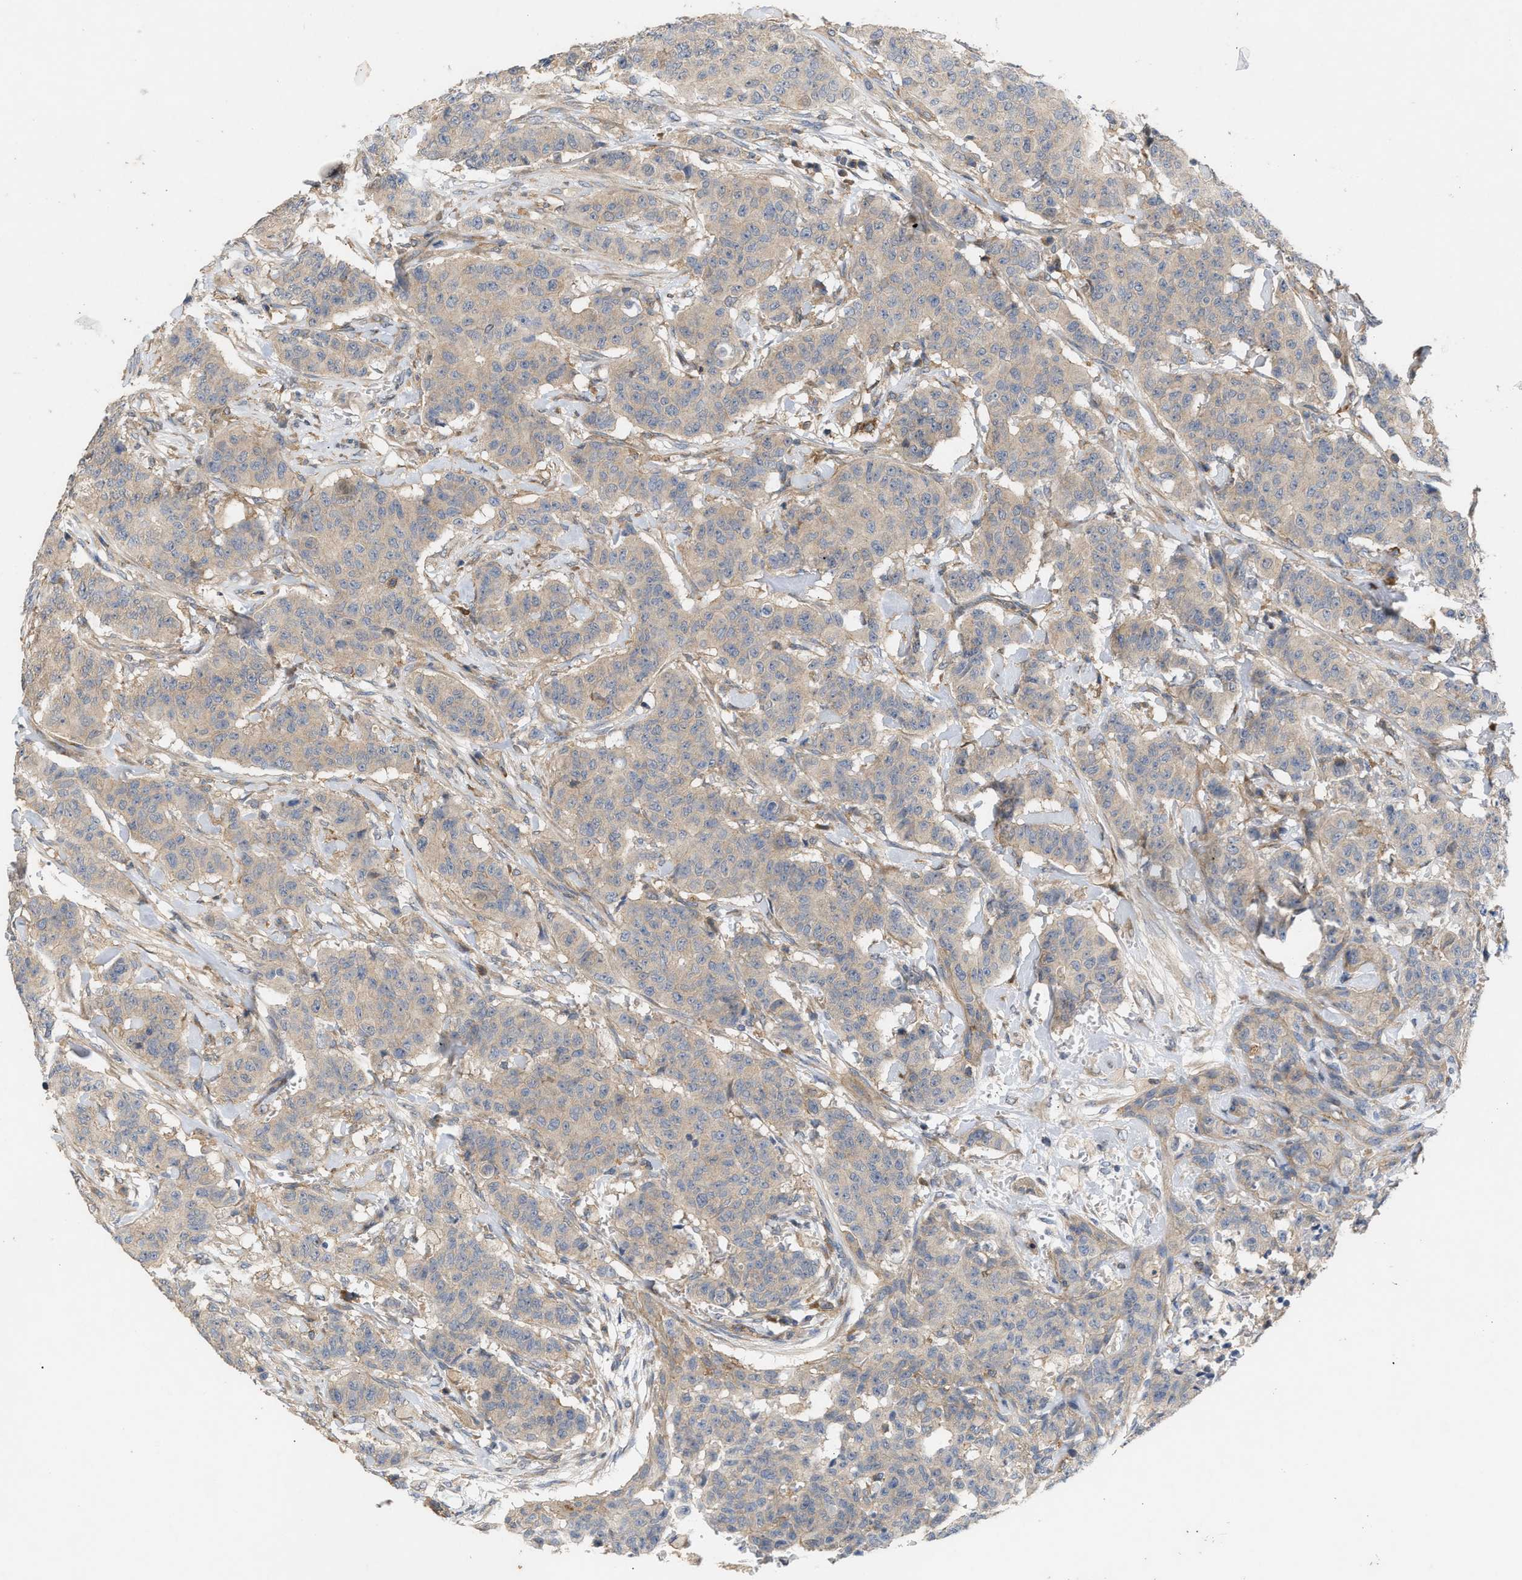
{"staining": {"intensity": "weak", "quantity": ">75%", "location": "cytoplasmic/membranous"}, "tissue": "breast cancer", "cell_type": "Tumor cells", "image_type": "cancer", "snomed": [{"axis": "morphology", "description": "Normal tissue, NOS"}, {"axis": "morphology", "description": "Duct carcinoma"}, {"axis": "topography", "description": "Breast"}], "caption": "A brown stain labels weak cytoplasmic/membranous expression of a protein in human infiltrating ductal carcinoma (breast) tumor cells. (DAB (3,3'-diaminobenzidine) IHC, brown staining for protein, blue staining for nuclei).", "gene": "DBNL", "patient": {"sex": "female", "age": 40}}